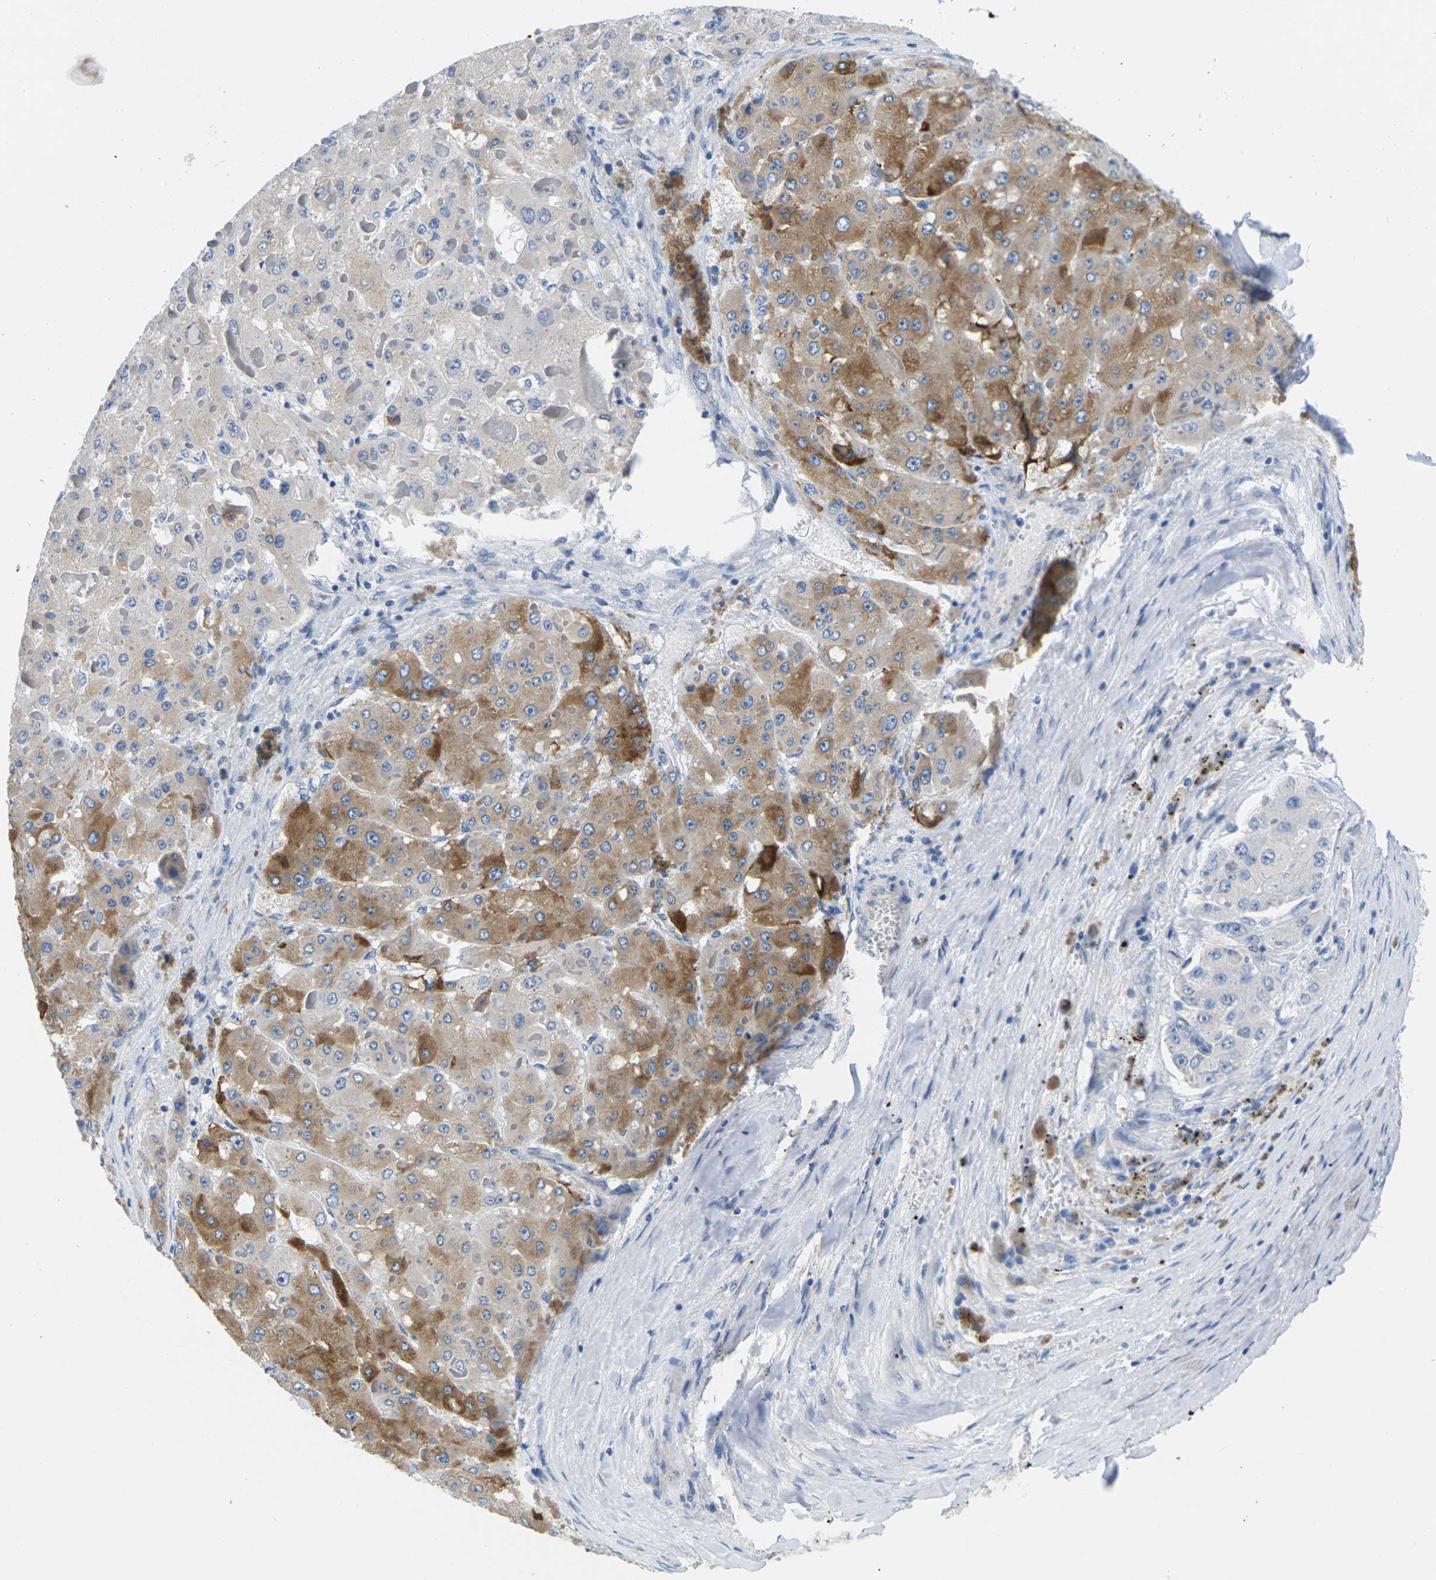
{"staining": {"intensity": "moderate", "quantity": "25%-75%", "location": "cytoplasmic/membranous"}, "tissue": "liver cancer", "cell_type": "Tumor cells", "image_type": "cancer", "snomed": [{"axis": "morphology", "description": "Carcinoma, Hepatocellular, NOS"}, {"axis": "topography", "description": "Liver"}], "caption": "IHC (DAB (3,3'-diaminobenzidine)) staining of hepatocellular carcinoma (liver) shows moderate cytoplasmic/membranous protein positivity in approximately 25%-75% of tumor cells. The staining was performed using DAB (3,3'-diaminobenzidine) to visualize the protein expression in brown, while the nuclei were stained in blue with hematoxylin (Magnification: 20x).", "gene": "TSPAN2", "patient": {"sex": "female", "age": 73}}